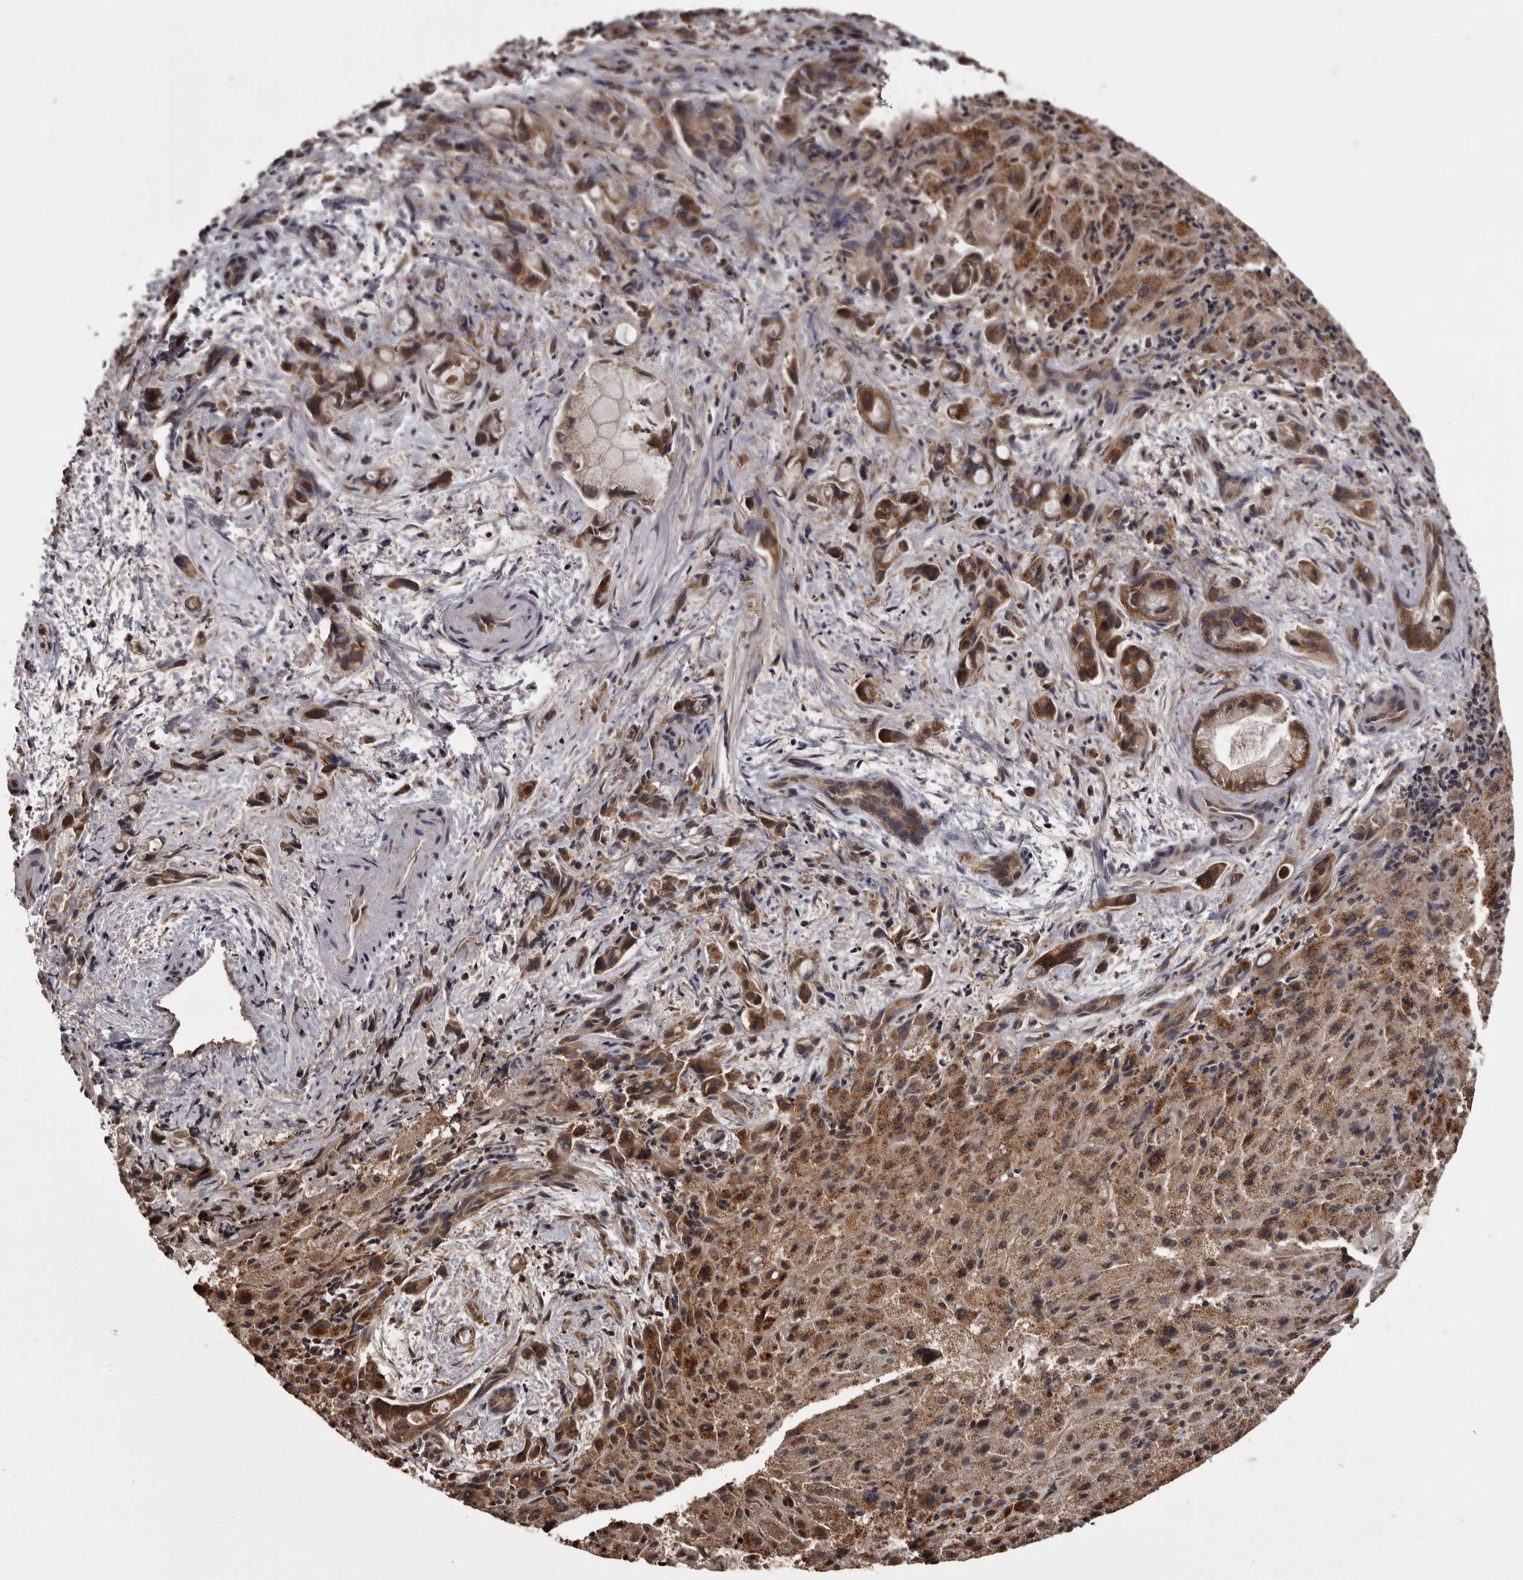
{"staining": {"intensity": "moderate", "quantity": ">75%", "location": "cytoplasmic/membranous"}, "tissue": "liver cancer", "cell_type": "Tumor cells", "image_type": "cancer", "snomed": [{"axis": "morphology", "description": "Cholangiocarcinoma"}, {"axis": "topography", "description": "Liver"}], "caption": "Liver cancer (cholangiocarcinoma) was stained to show a protein in brown. There is medium levels of moderate cytoplasmic/membranous staining in about >75% of tumor cells.", "gene": "DARS1", "patient": {"sex": "female", "age": 72}}